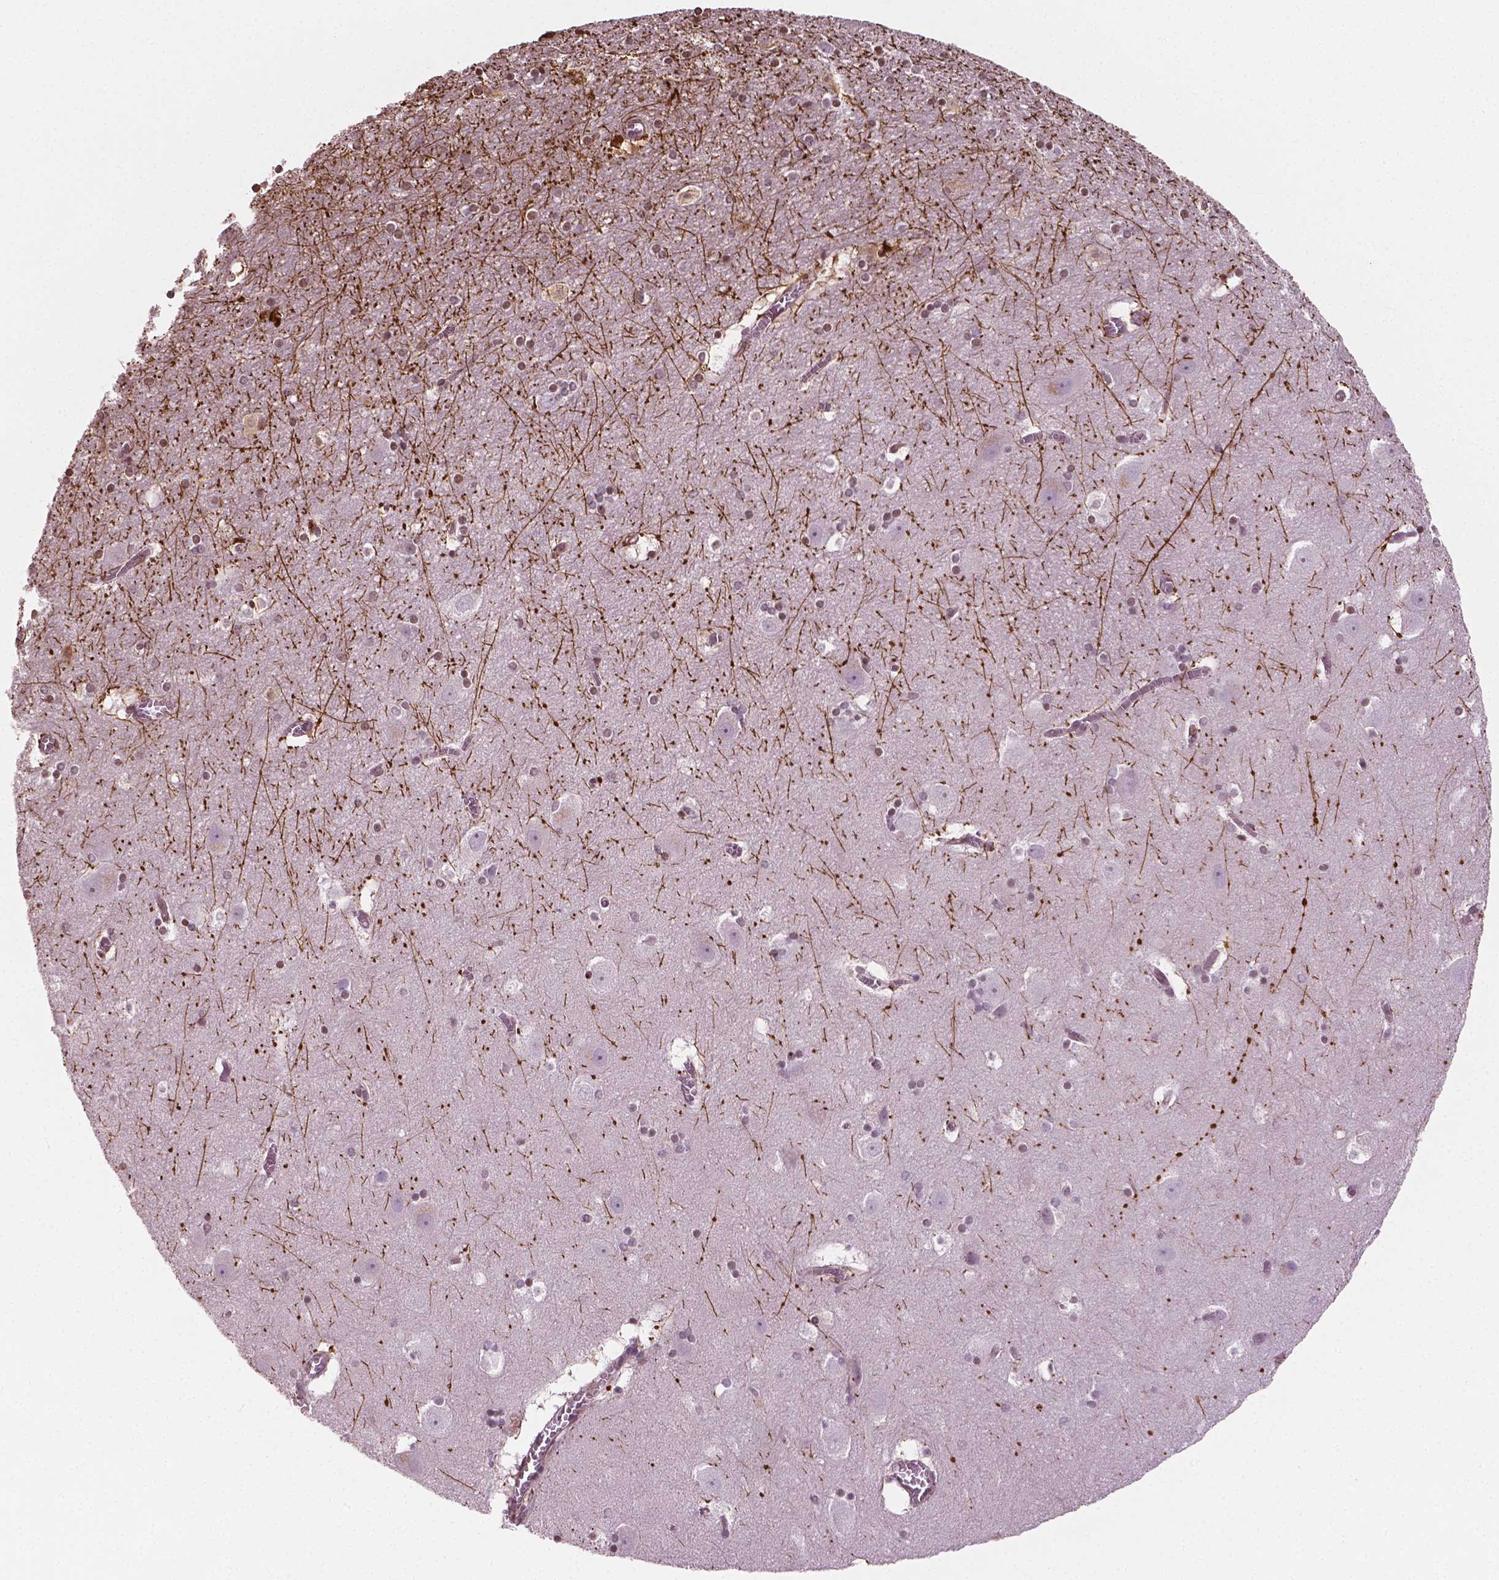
{"staining": {"intensity": "moderate", "quantity": "<25%", "location": "nuclear"}, "tissue": "hippocampus", "cell_type": "Glial cells", "image_type": "normal", "snomed": [{"axis": "morphology", "description": "Normal tissue, NOS"}, {"axis": "topography", "description": "Hippocampus"}], "caption": "The photomicrograph exhibits a brown stain indicating the presence of a protein in the nuclear of glial cells in hippocampus.", "gene": "PTX3", "patient": {"sex": "male", "age": 45}}